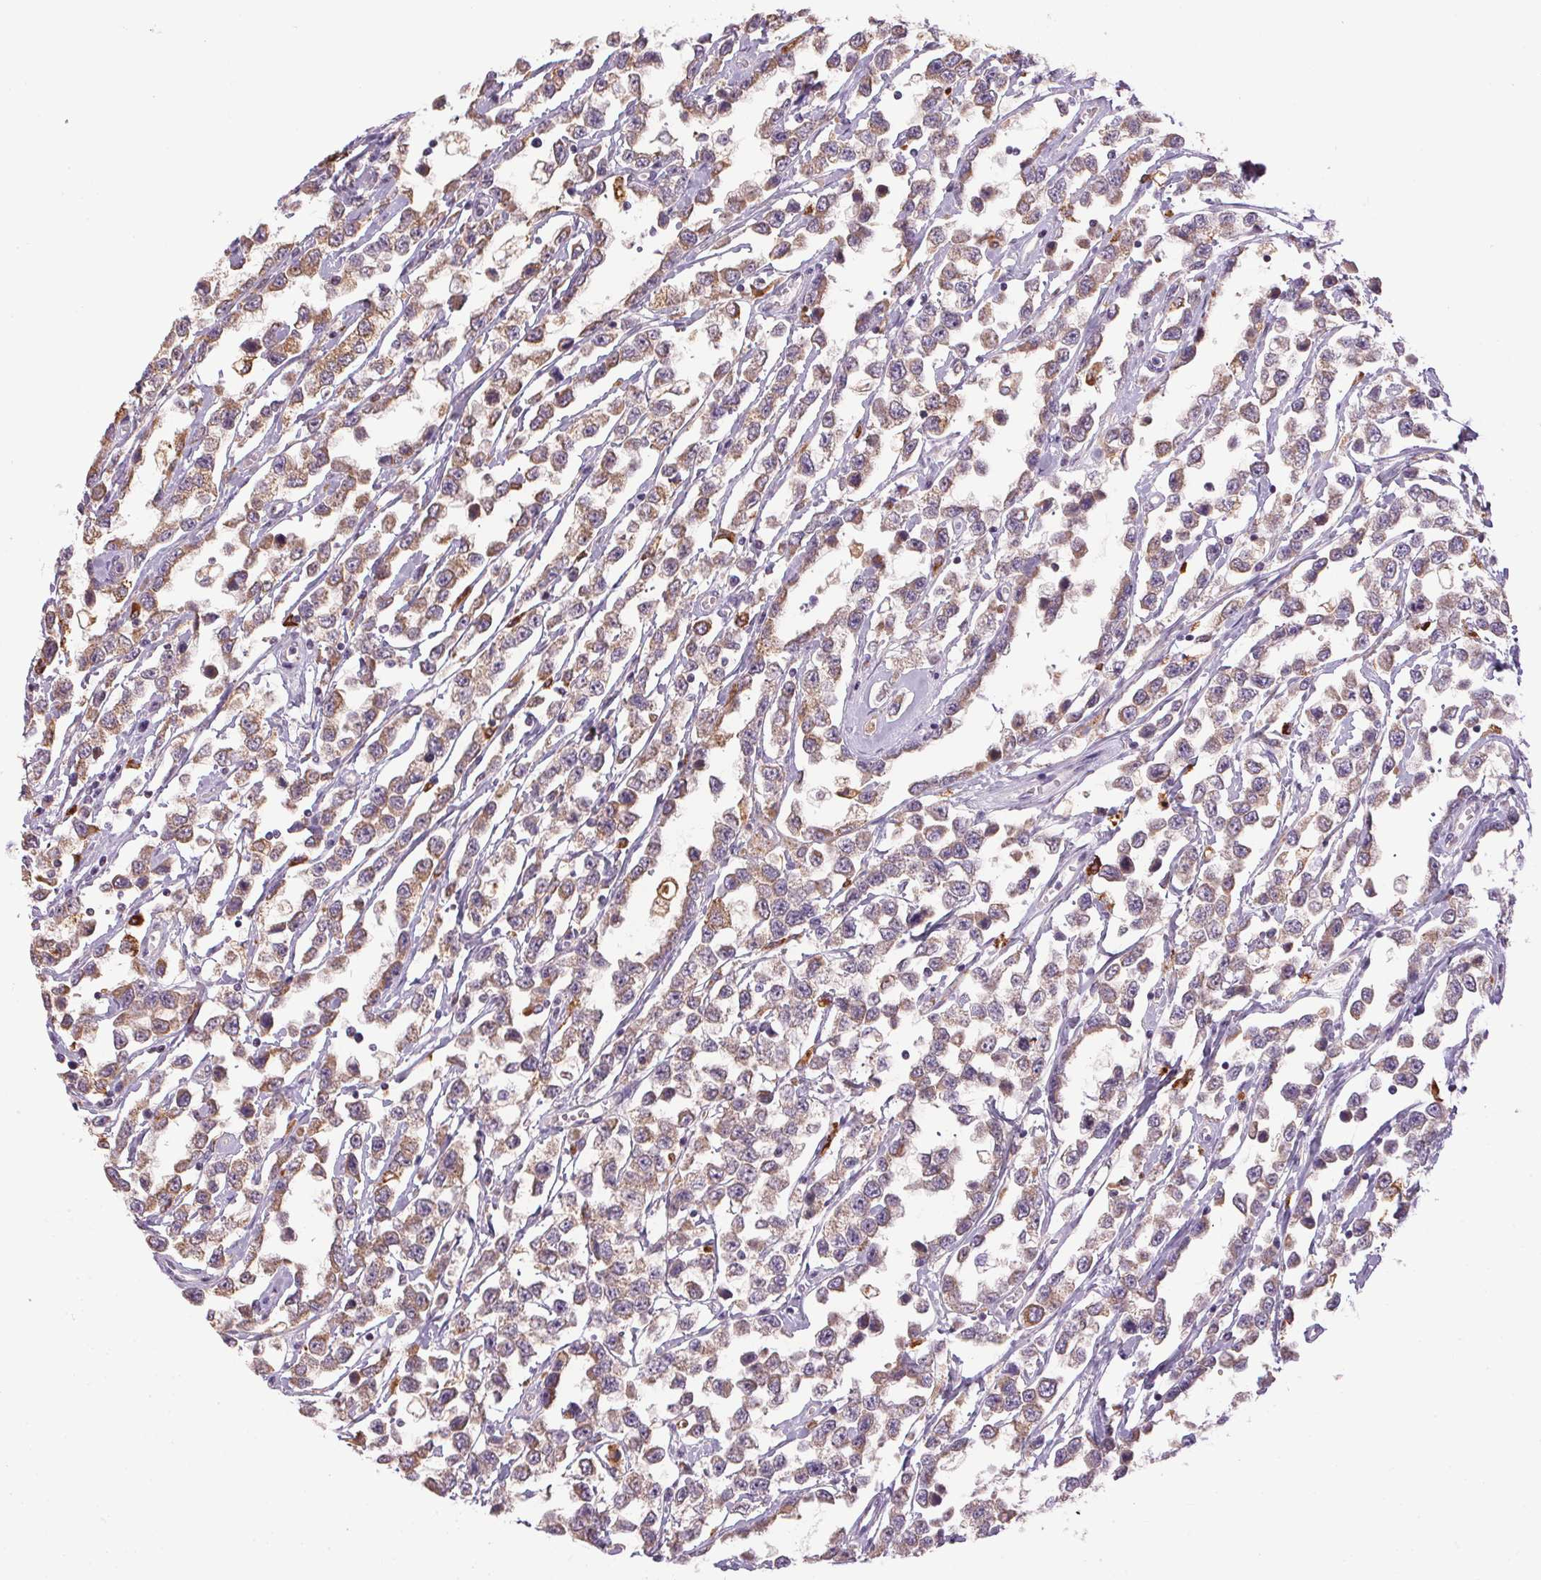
{"staining": {"intensity": "moderate", "quantity": ">75%", "location": "cytoplasmic/membranous"}, "tissue": "testis cancer", "cell_type": "Tumor cells", "image_type": "cancer", "snomed": [{"axis": "morphology", "description": "Seminoma, NOS"}, {"axis": "topography", "description": "Testis"}], "caption": "Immunohistochemical staining of human testis cancer (seminoma) exhibits moderate cytoplasmic/membranous protein positivity in approximately >75% of tumor cells.", "gene": "ADH5", "patient": {"sex": "male", "age": 34}}